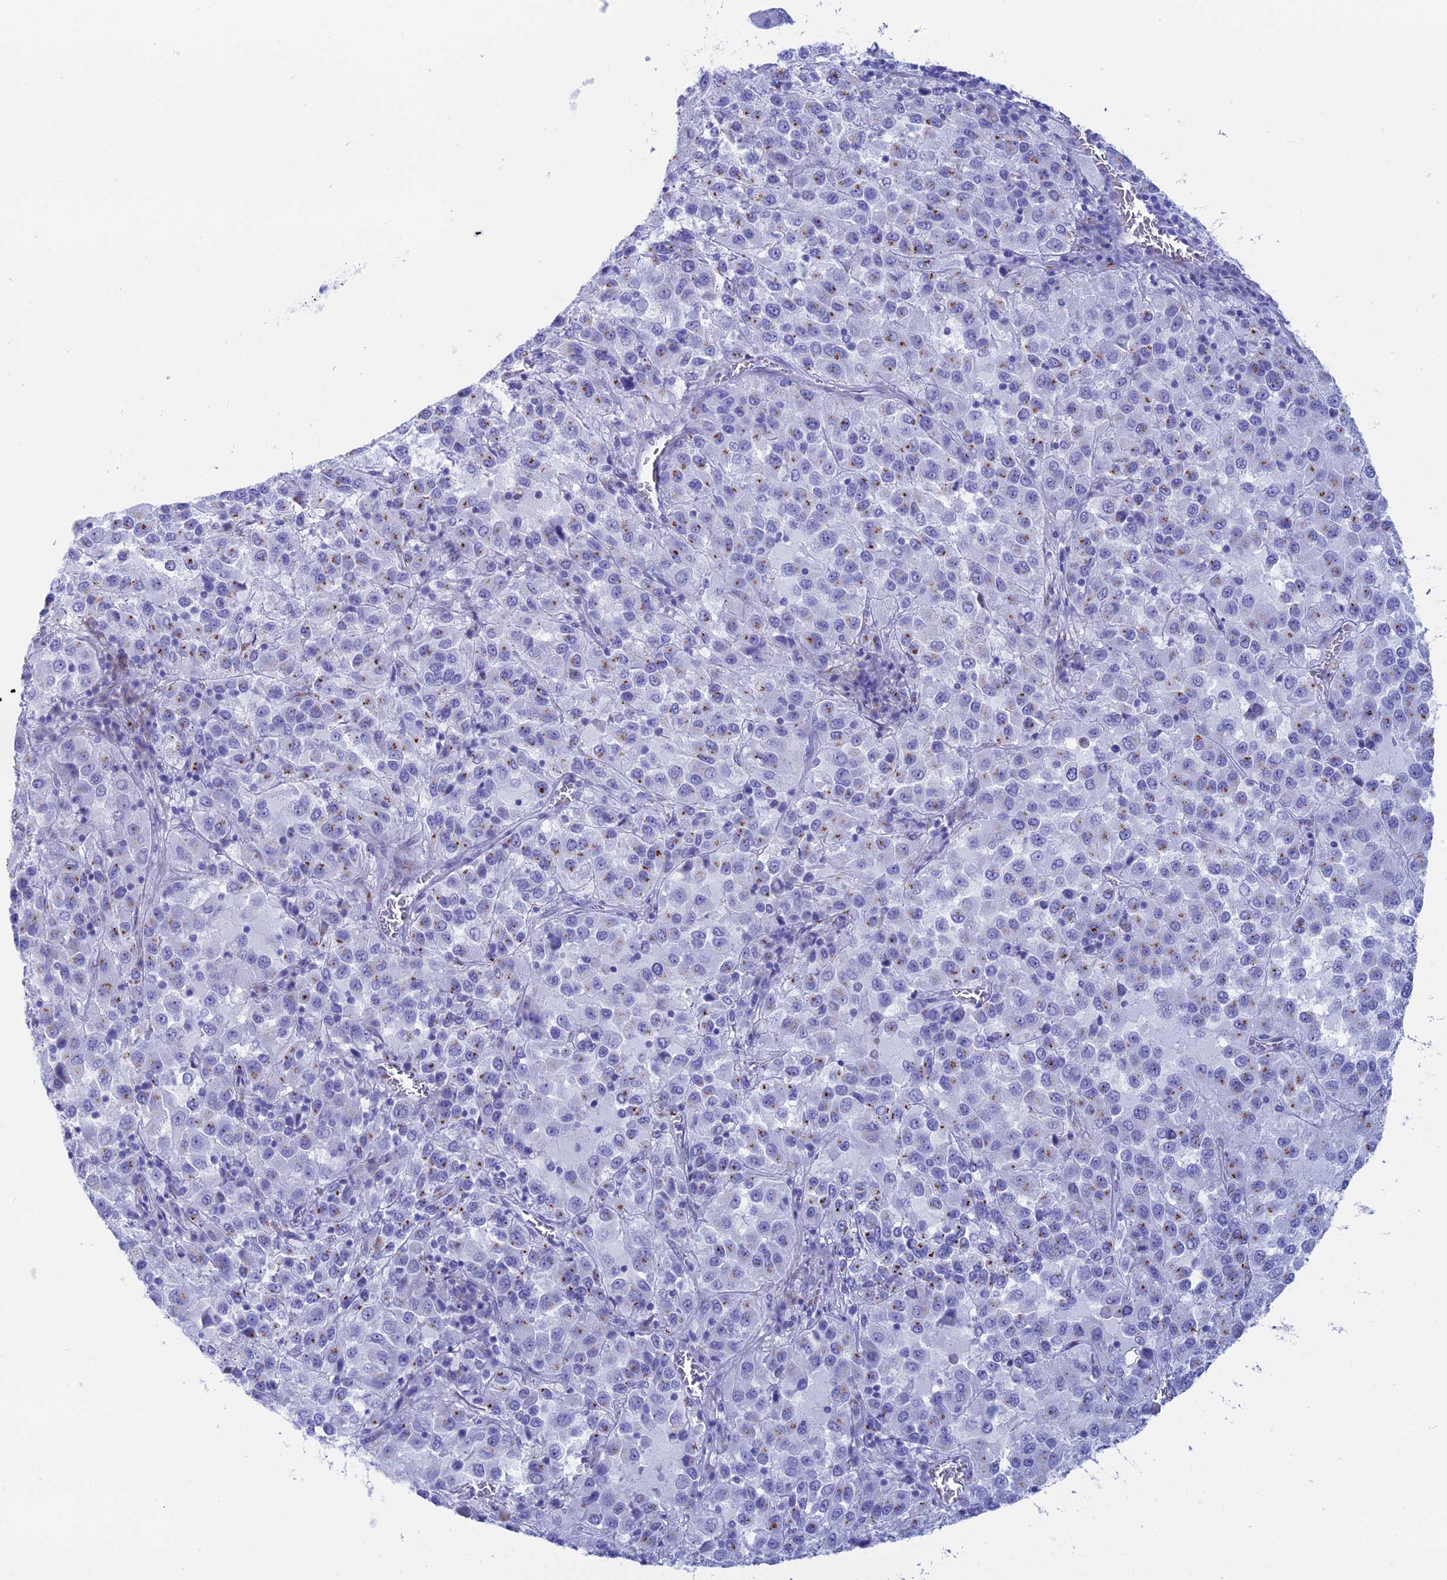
{"staining": {"intensity": "weak", "quantity": "<25%", "location": "cytoplasmic/membranous"}, "tissue": "melanoma", "cell_type": "Tumor cells", "image_type": "cancer", "snomed": [{"axis": "morphology", "description": "Malignant melanoma, Metastatic site"}, {"axis": "topography", "description": "Lung"}], "caption": "IHC of human malignant melanoma (metastatic site) displays no staining in tumor cells.", "gene": "ERICH4", "patient": {"sex": "male", "age": 64}}